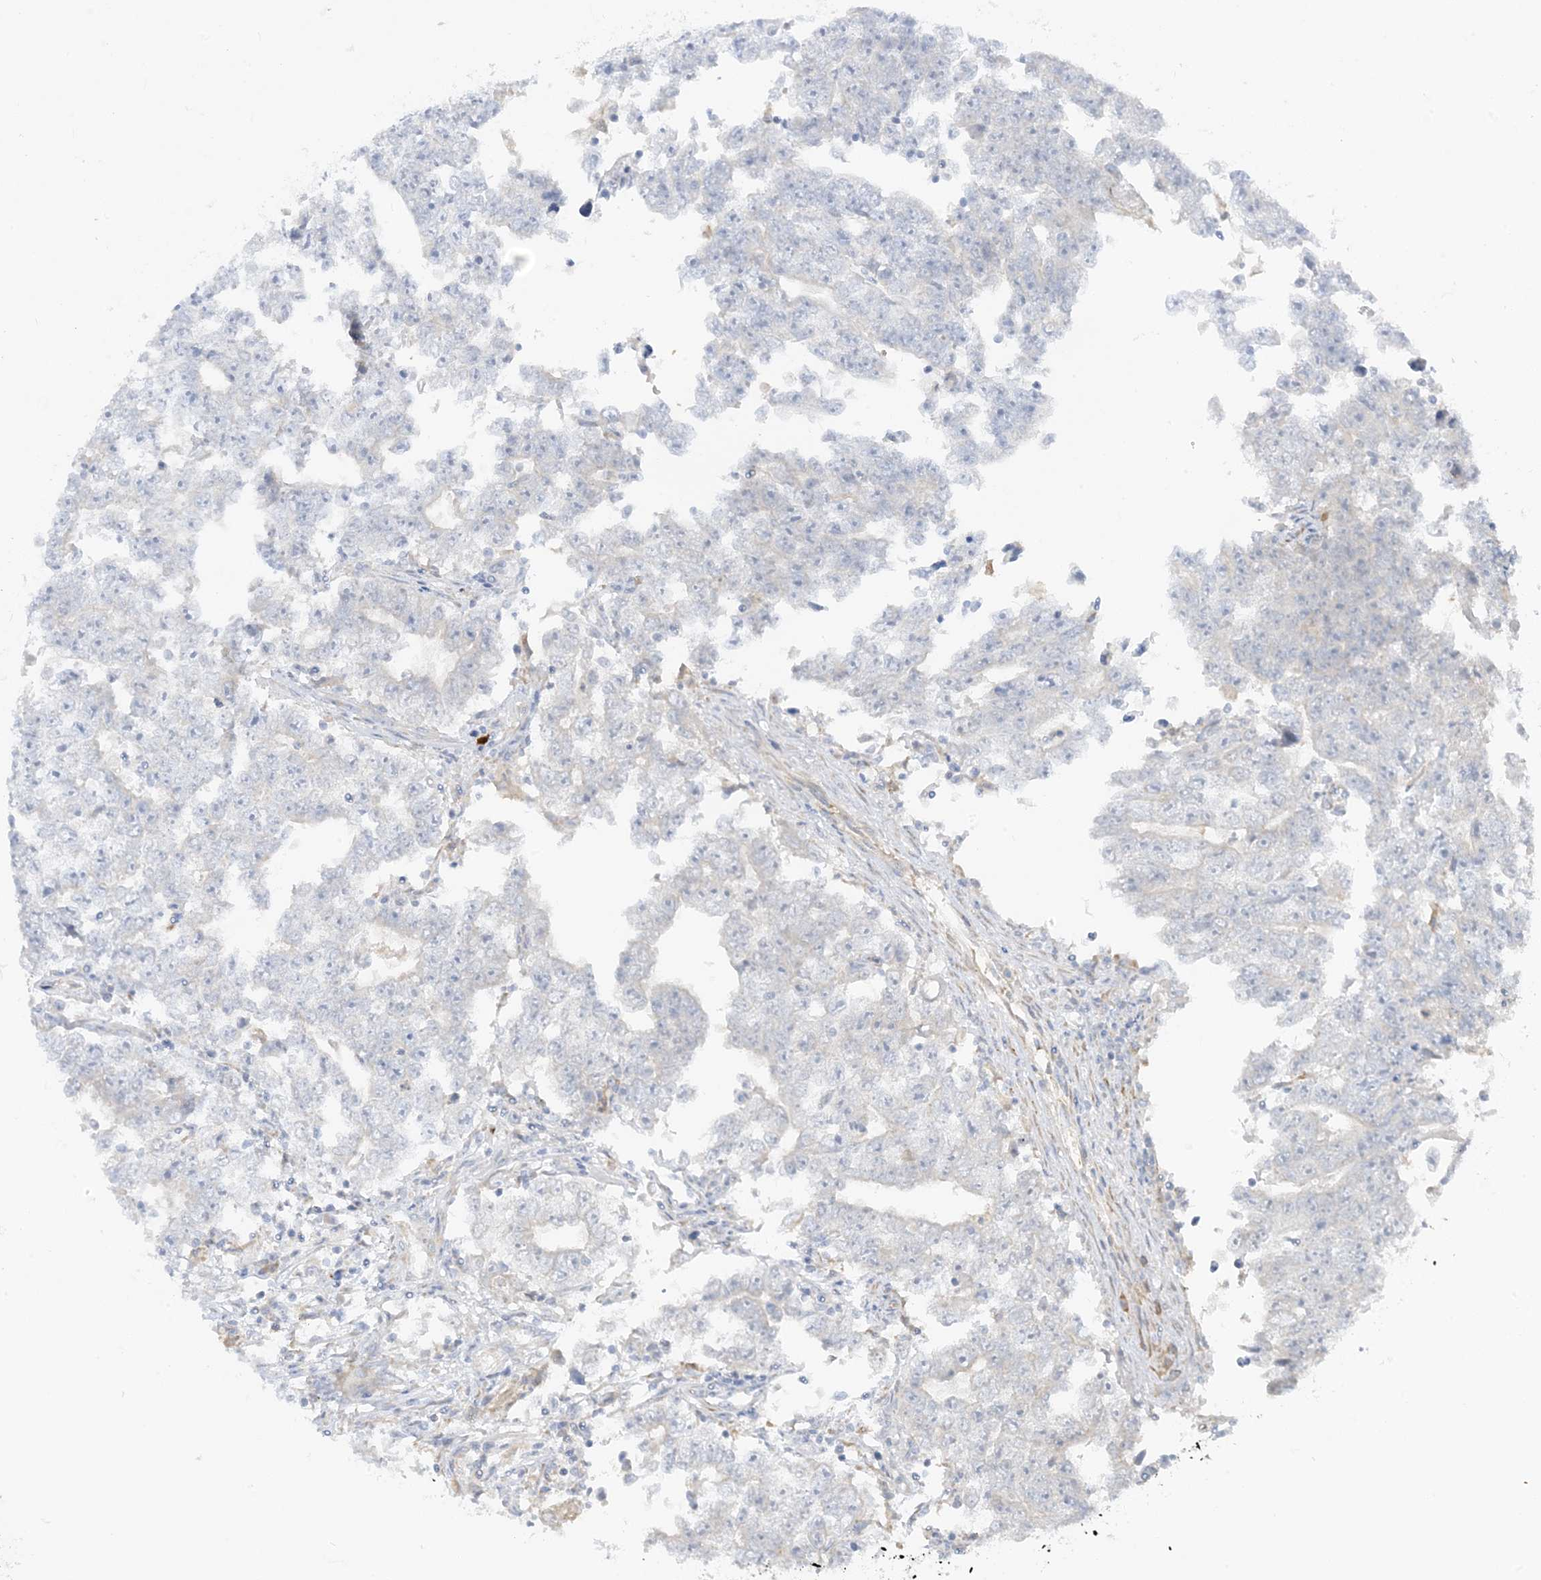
{"staining": {"intensity": "negative", "quantity": "none", "location": "none"}, "tissue": "testis cancer", "cell_type": "Tumor cells", "image_type": "cancer", "snomed": [{"axis": "morphology", "description": "Carcinoma, Embryonal, NOS"}, {"axis": "topography", "description": "Testis"}], "caption": "This micrograph is of testis cancer stained with immunohistochemistry (IHC) to label a protein in brown with the nuclei are counter-stained blue. There is no positivity in tumor cells. (DAB (3,3'-diaminobenzidine) IHC visualized using brightfield microscopy, high magnification).", "gene": "THADA", "patient": {"sex": "male", "age": 25}}